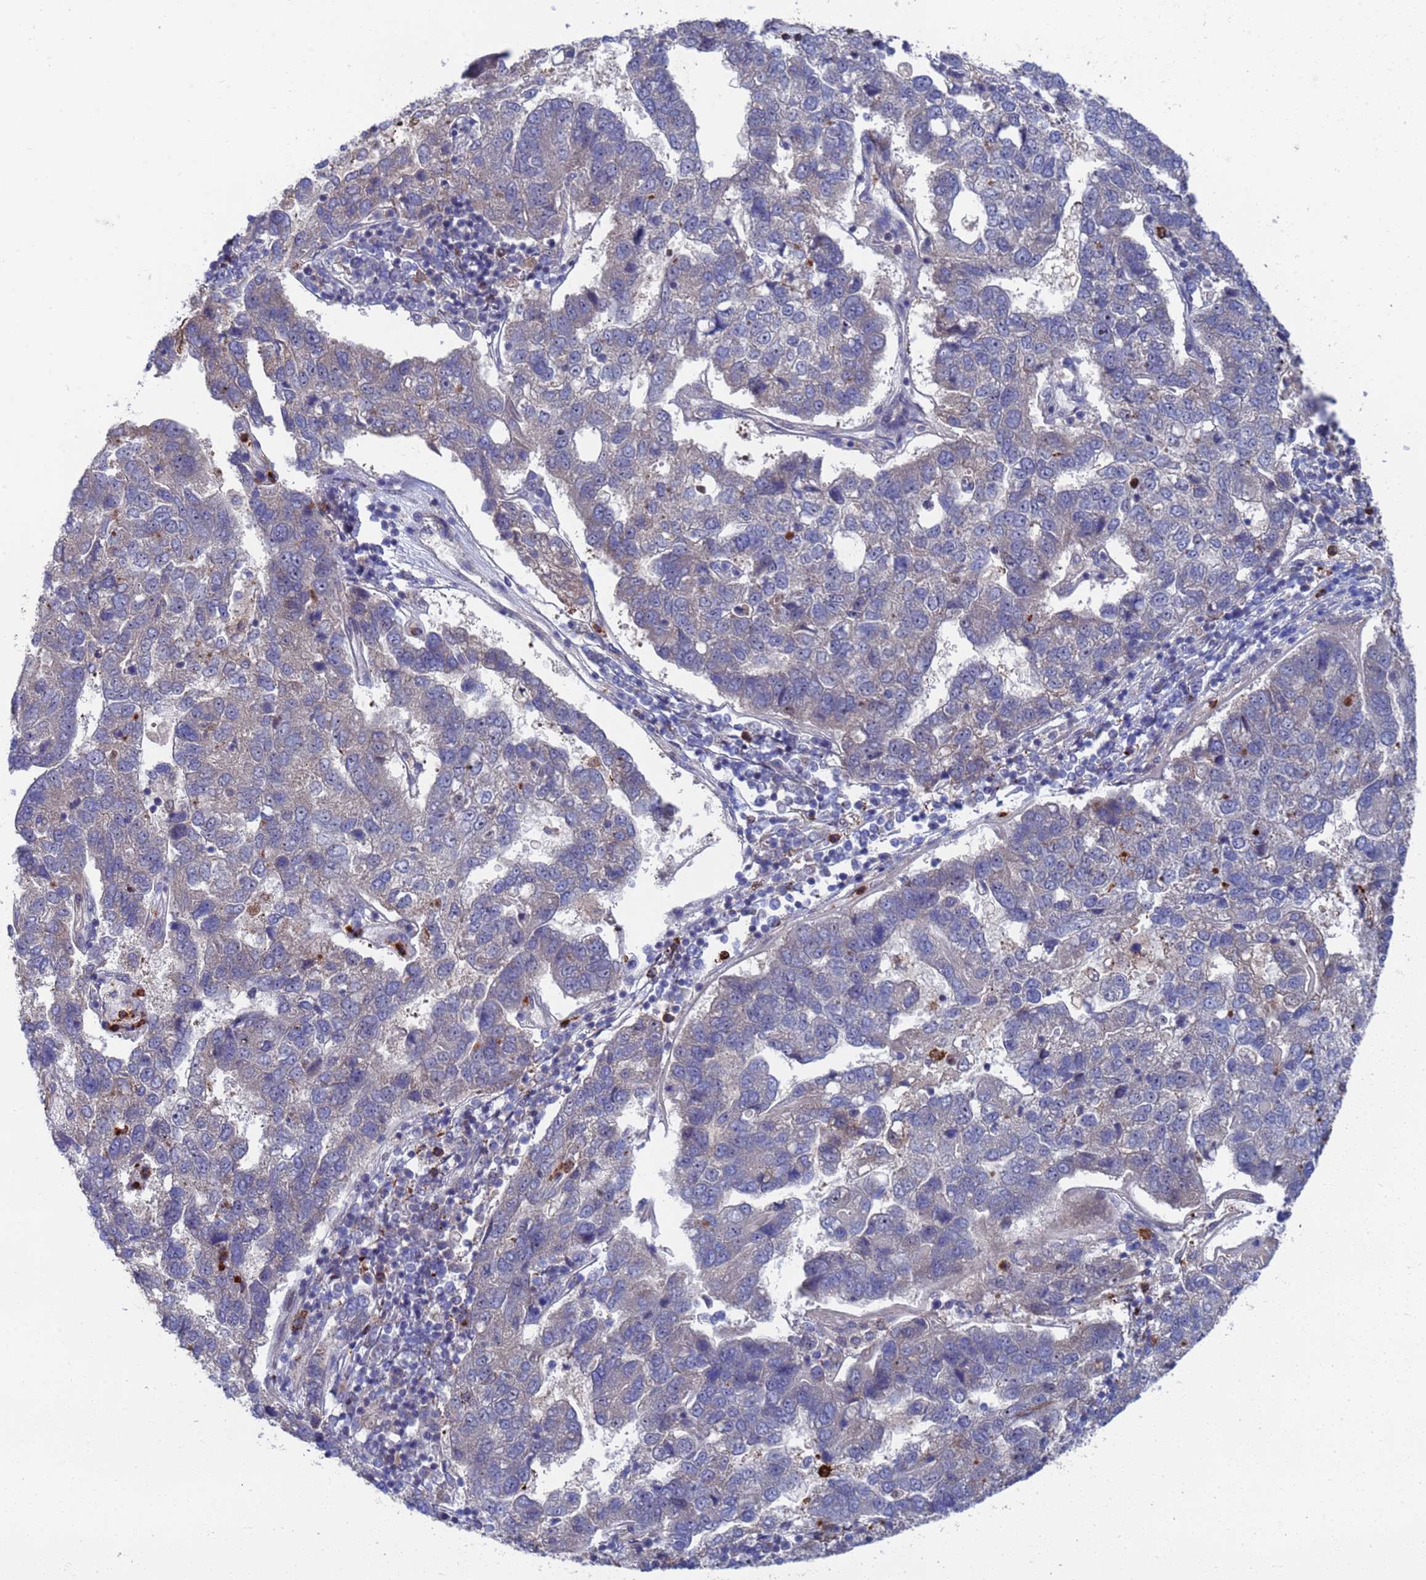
{"staining": {"intensity": "negative", "quantity": "none", "location": "none"}, "tissue": "pancreatic cancer", "cell_type": "Tumor cells", "image_type": "cancer", "snomed": [{"axis": "morphology", "description": "Adenocarcinoma, NOS"}, {"axis": "topography", "description": "Pancreas"}], "caption": "This is a micrograph of immunohistochemistry staining of pancreatic cancer, which shows no expression in tumor cells.", "gene": "TMBIM6", "patient": {"sex": "female", "age": 61}}